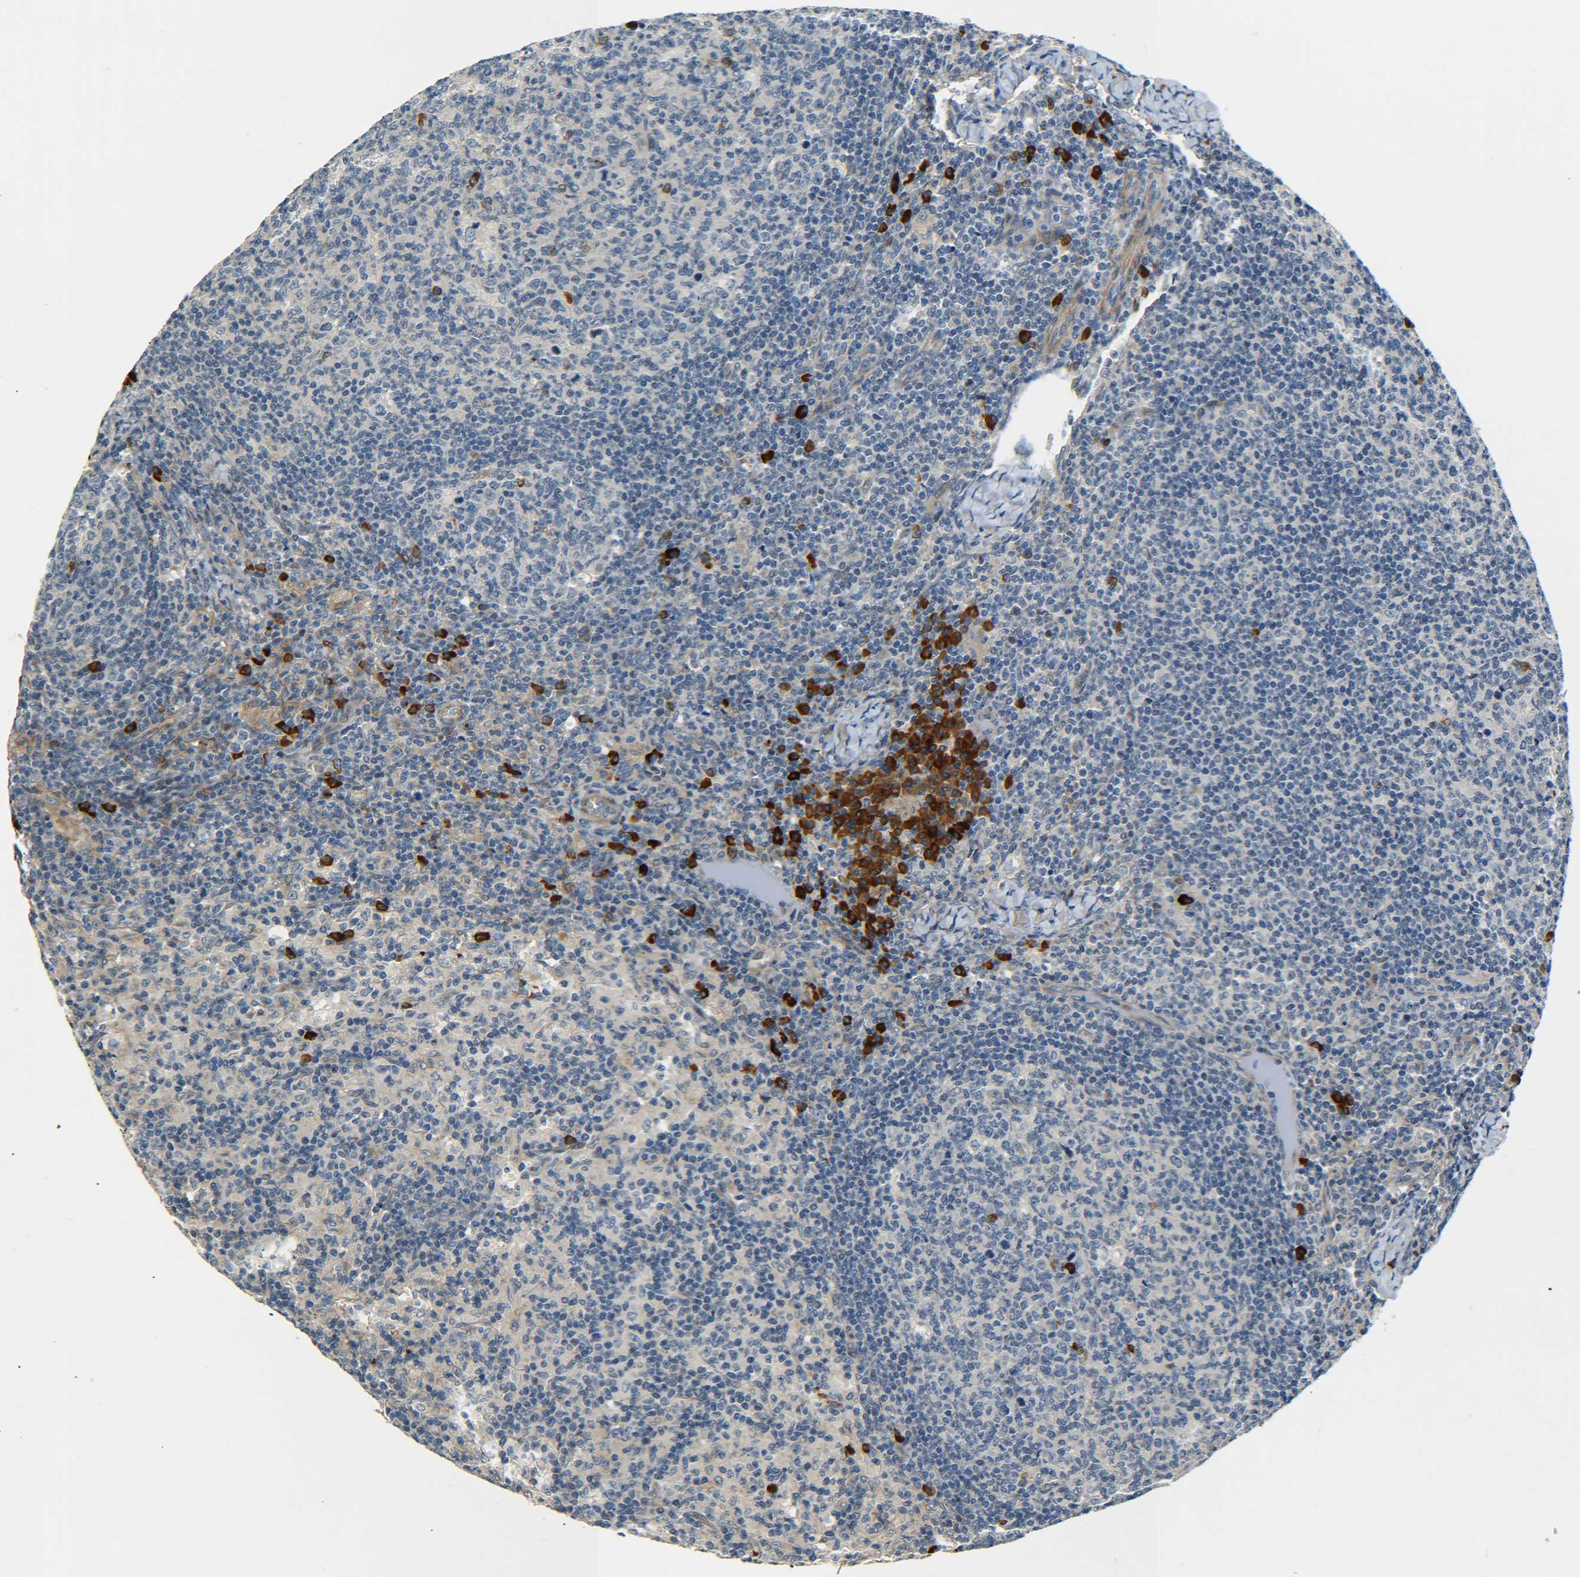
{"staining": {"intensity": "strong", "quantity": "<25%", "location": "cytoplasmic/membranous"}, "tissue": "lymph node", "cell_type": "Germinal center cells", "image_type": "normal", "snomed": [{"axis": "morphology", "description": "Normal tissue, NOS"}, {"axis": "morphology", "description": "Inflammation, NOS"}, {"axis": "topography", "description": "Lymph node"}], "caption": "Germinal center cells demonstrate strong cytoplasmic/membranous positivity in about <25% of cells in normal lymph node.", "gene": "MEIS1", "patient": {"sex": "male", "age": 55}}